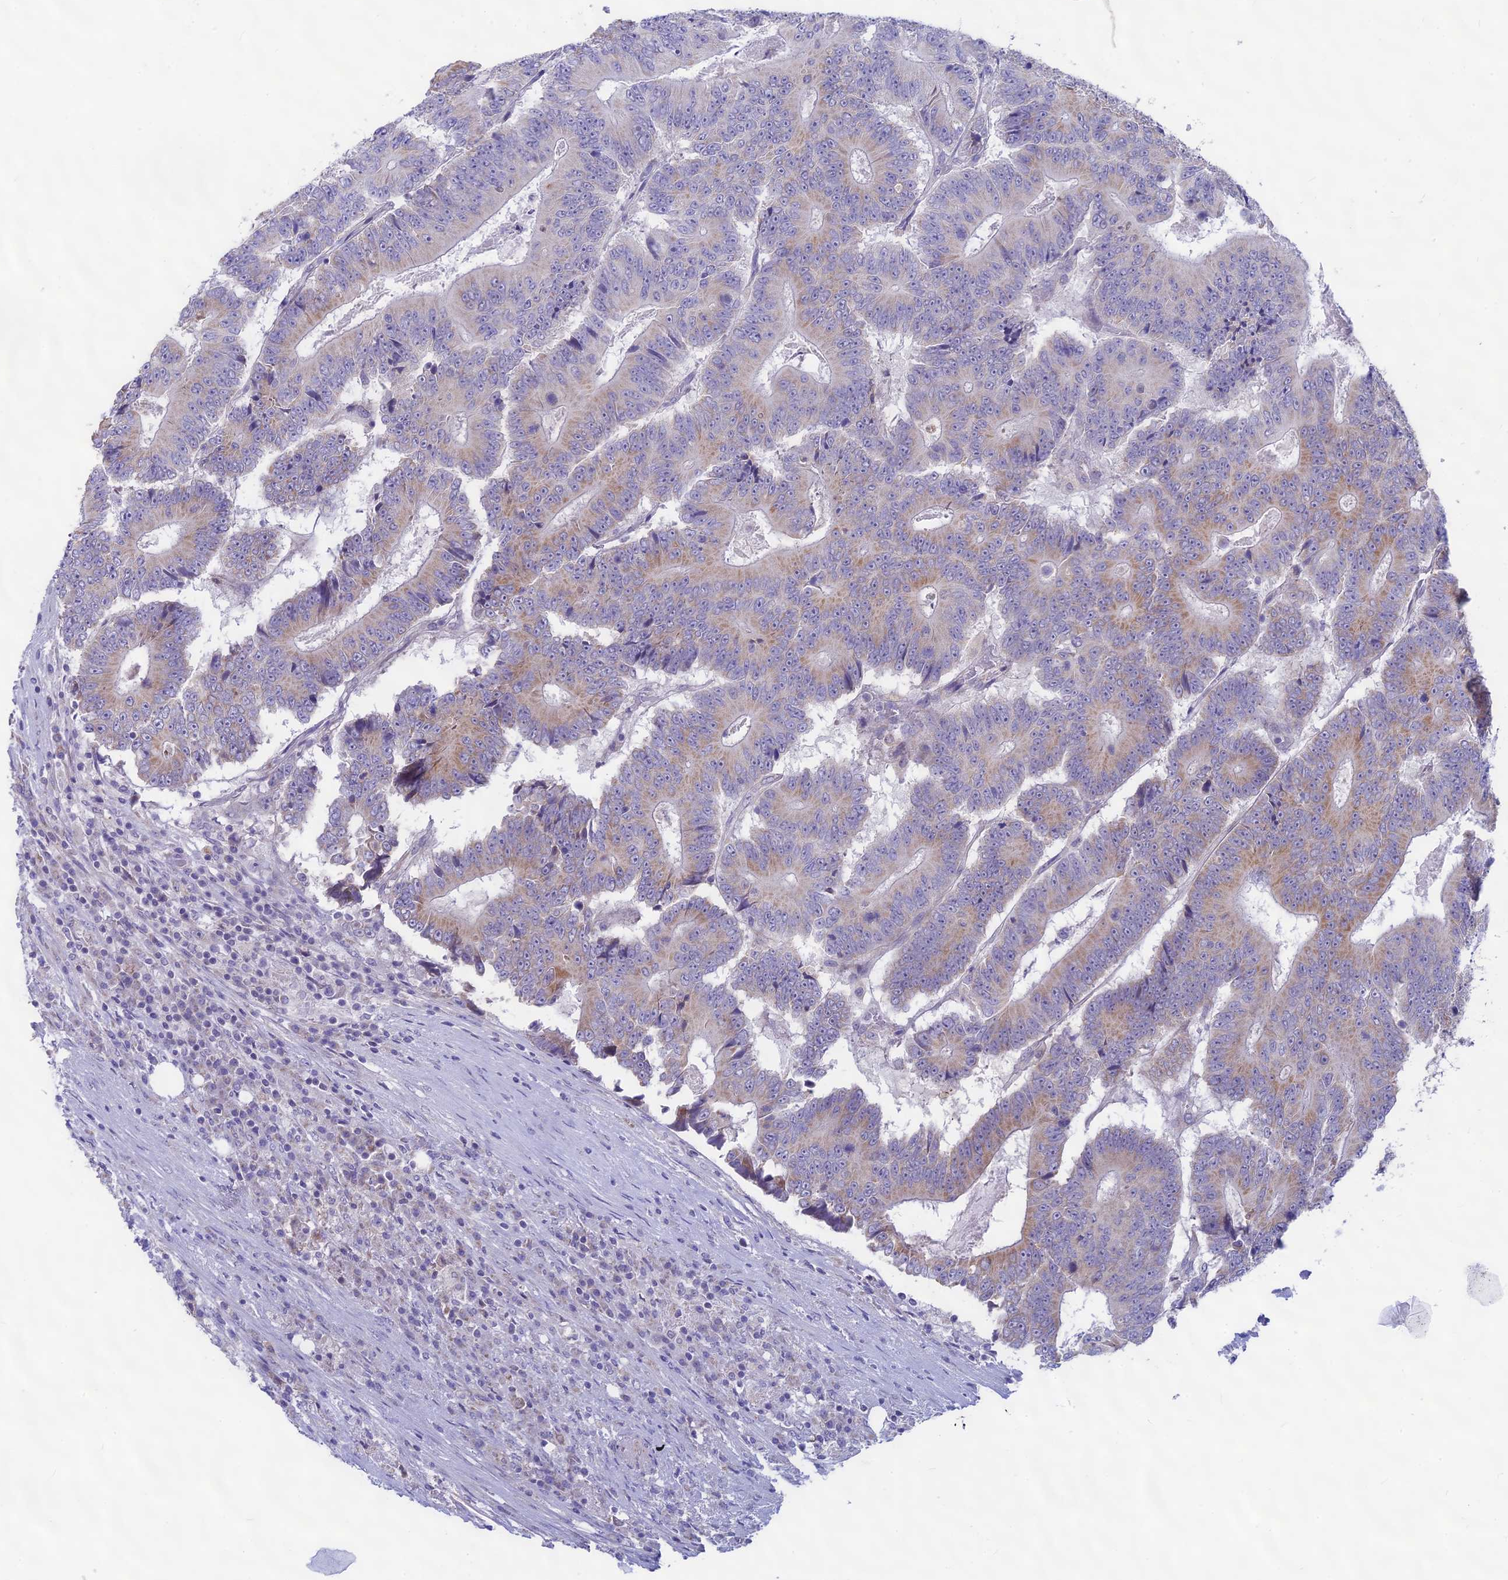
{"staining": {"intensity": "weak", "quantity": "25%-75%", "location": "cytoplasmic/membranous"}, "tissue": "colorectal cancer", "cell_type": "Tumor cells", "image_type": "cancer", "snomed": [{"axis": "morphology", "description": "Adenocarcinoma, NOS"}, {"axis": "topography", "description": "Colon"}], "caption": "The image demonstrates a brown stain indicating the presence of a protein in the cytoplasmic/membranous of tumor cells in colorectal cancer.", "gene": "PLAC9", "patient": {"sex": "male", "age": 83}}